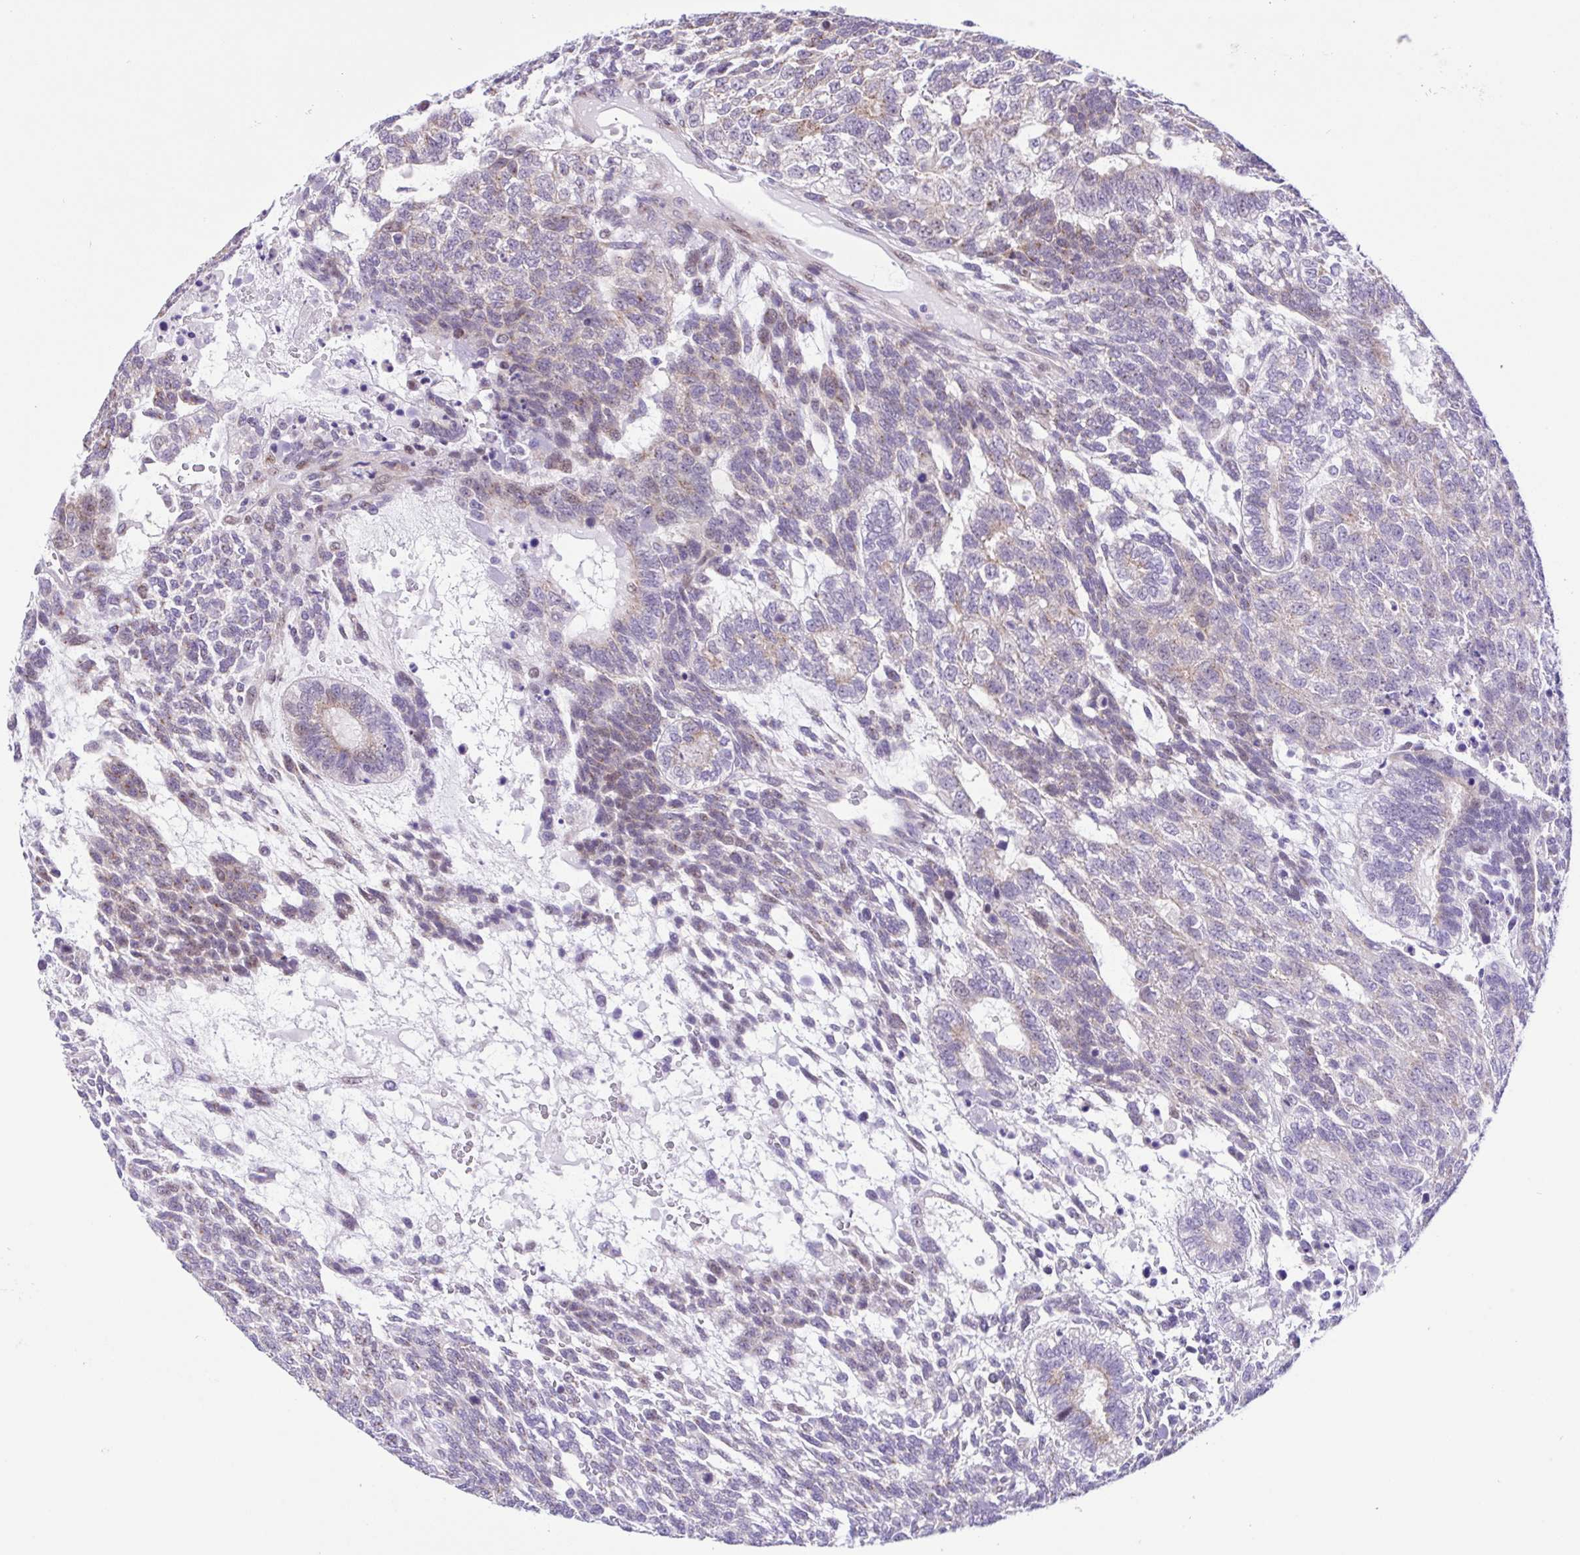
{"staining": {"intensity": "weak", "quantity": "<25%", "location": "cytoplasmic/membranous"}, "tissue": "testis cancer", "cell_type": "Tumor cells", "image_type": "cancer", "snomed": [{"axis": "morphology", "description": "Carcinoma, Embryonal, NOS"}, {"axis": "topography", "description": "Testis"}], "caption": "Image shows no significant protein staining in tumor cells of embryonal carcinoma (testis).", "gene": "TGM3", "patient": {"sex": "male", "age": 23}}